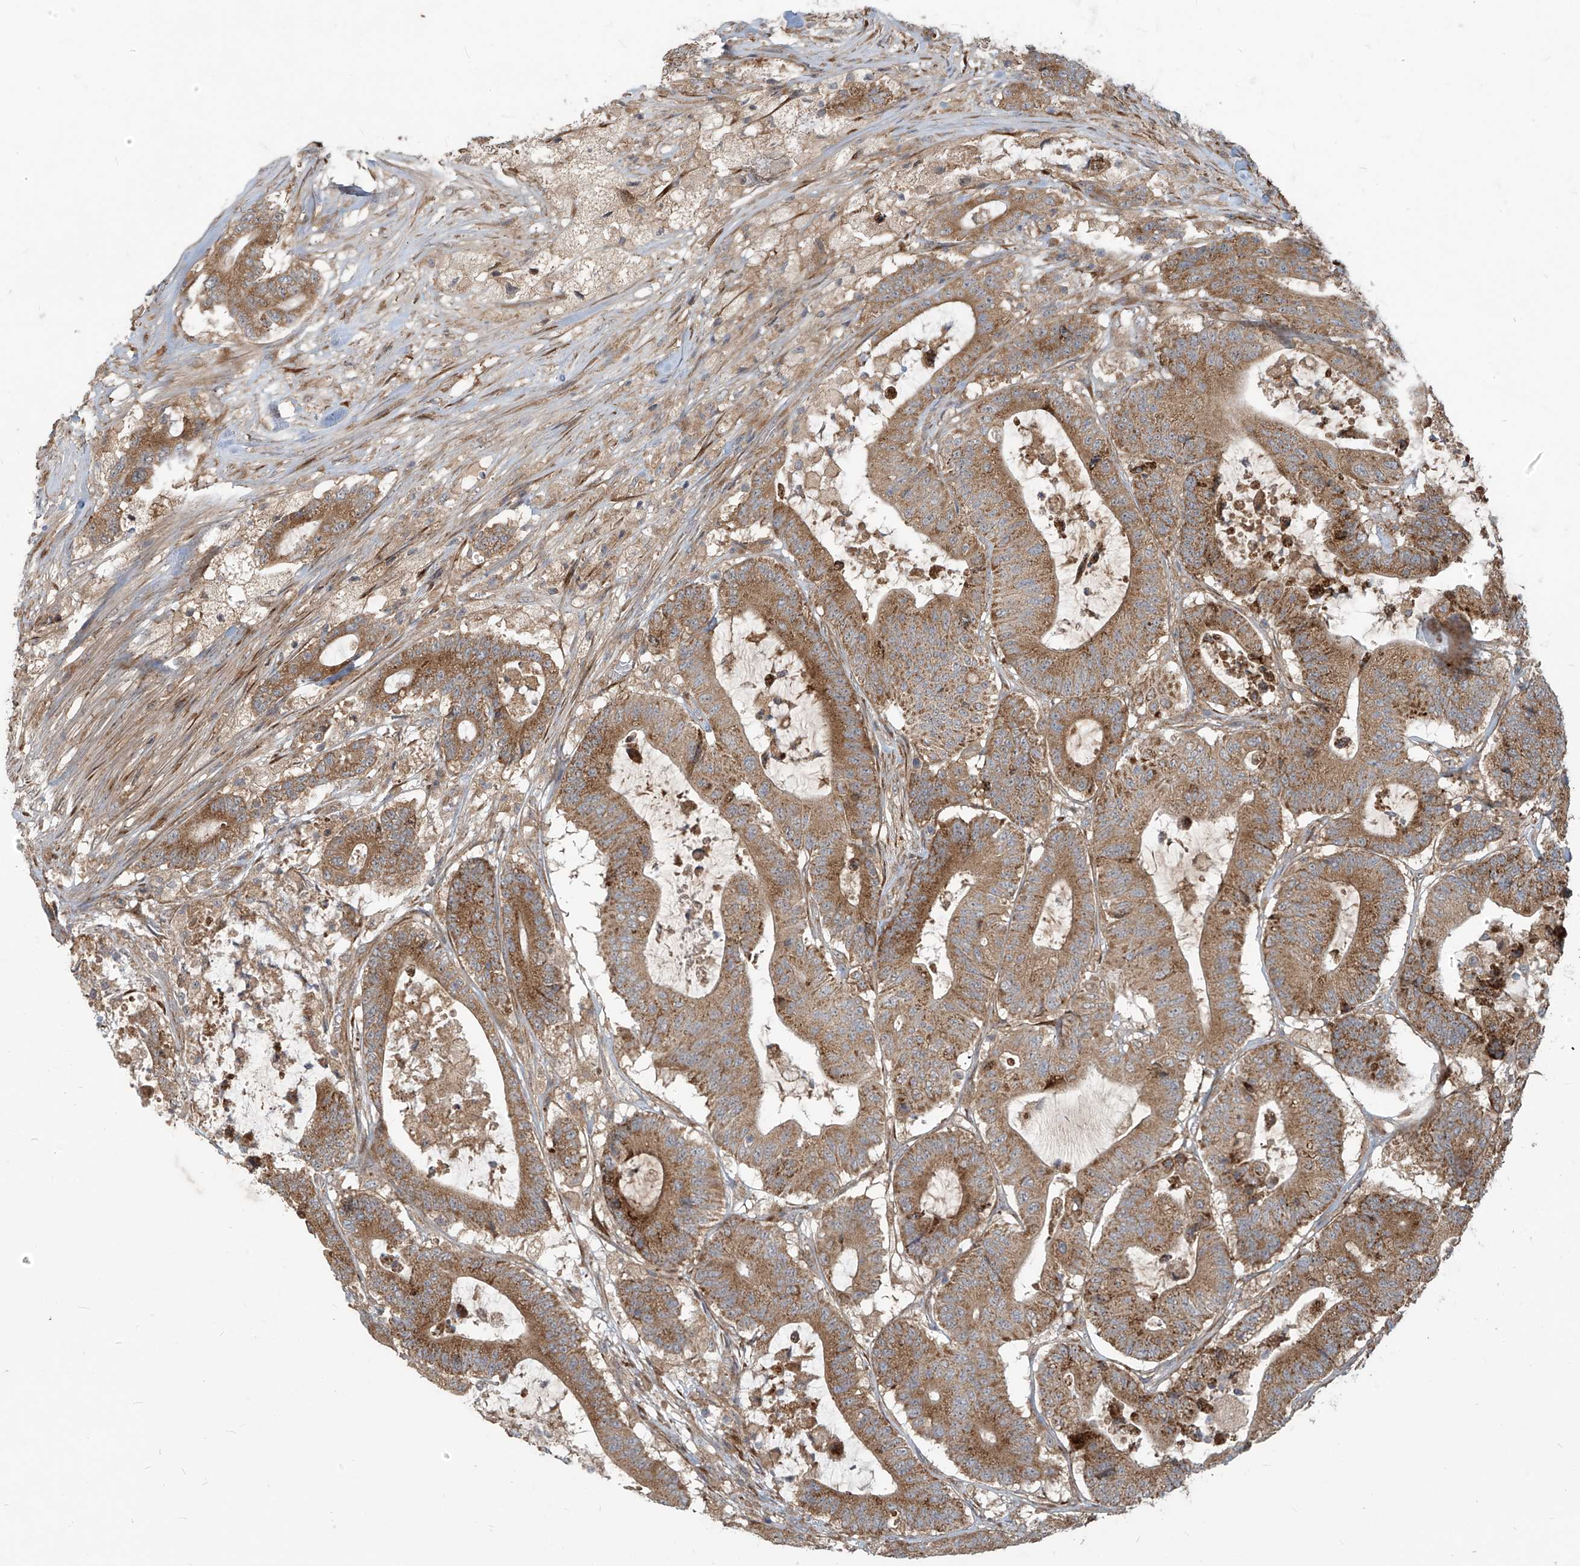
{"staining": {"intensity": "moderate", "quantity": ">75%", "location": "cytoplasmic/membranous"}, "tissue": "colorectal cancer", "cell_type": "Tumor cells", "image_type": "cancer", "snomed": [{"axis": "morphology", "description": "Adenocarcinoma, NOS"}, {"axis": "topography", "description": "Colon"}], "caption": "The immunohistochemical stain shows moderate cytoplasmic/membranous positivity in tumor cells of colorectal cancer tissue. The staining was performed using DAB (3,3'-diaminobenzidine), with brown indicating positive protein expression. Nuclei are stained blue with hematoxylin.", "gene": "KATNIP", "patient": {"sex": "female", "age": 84}}